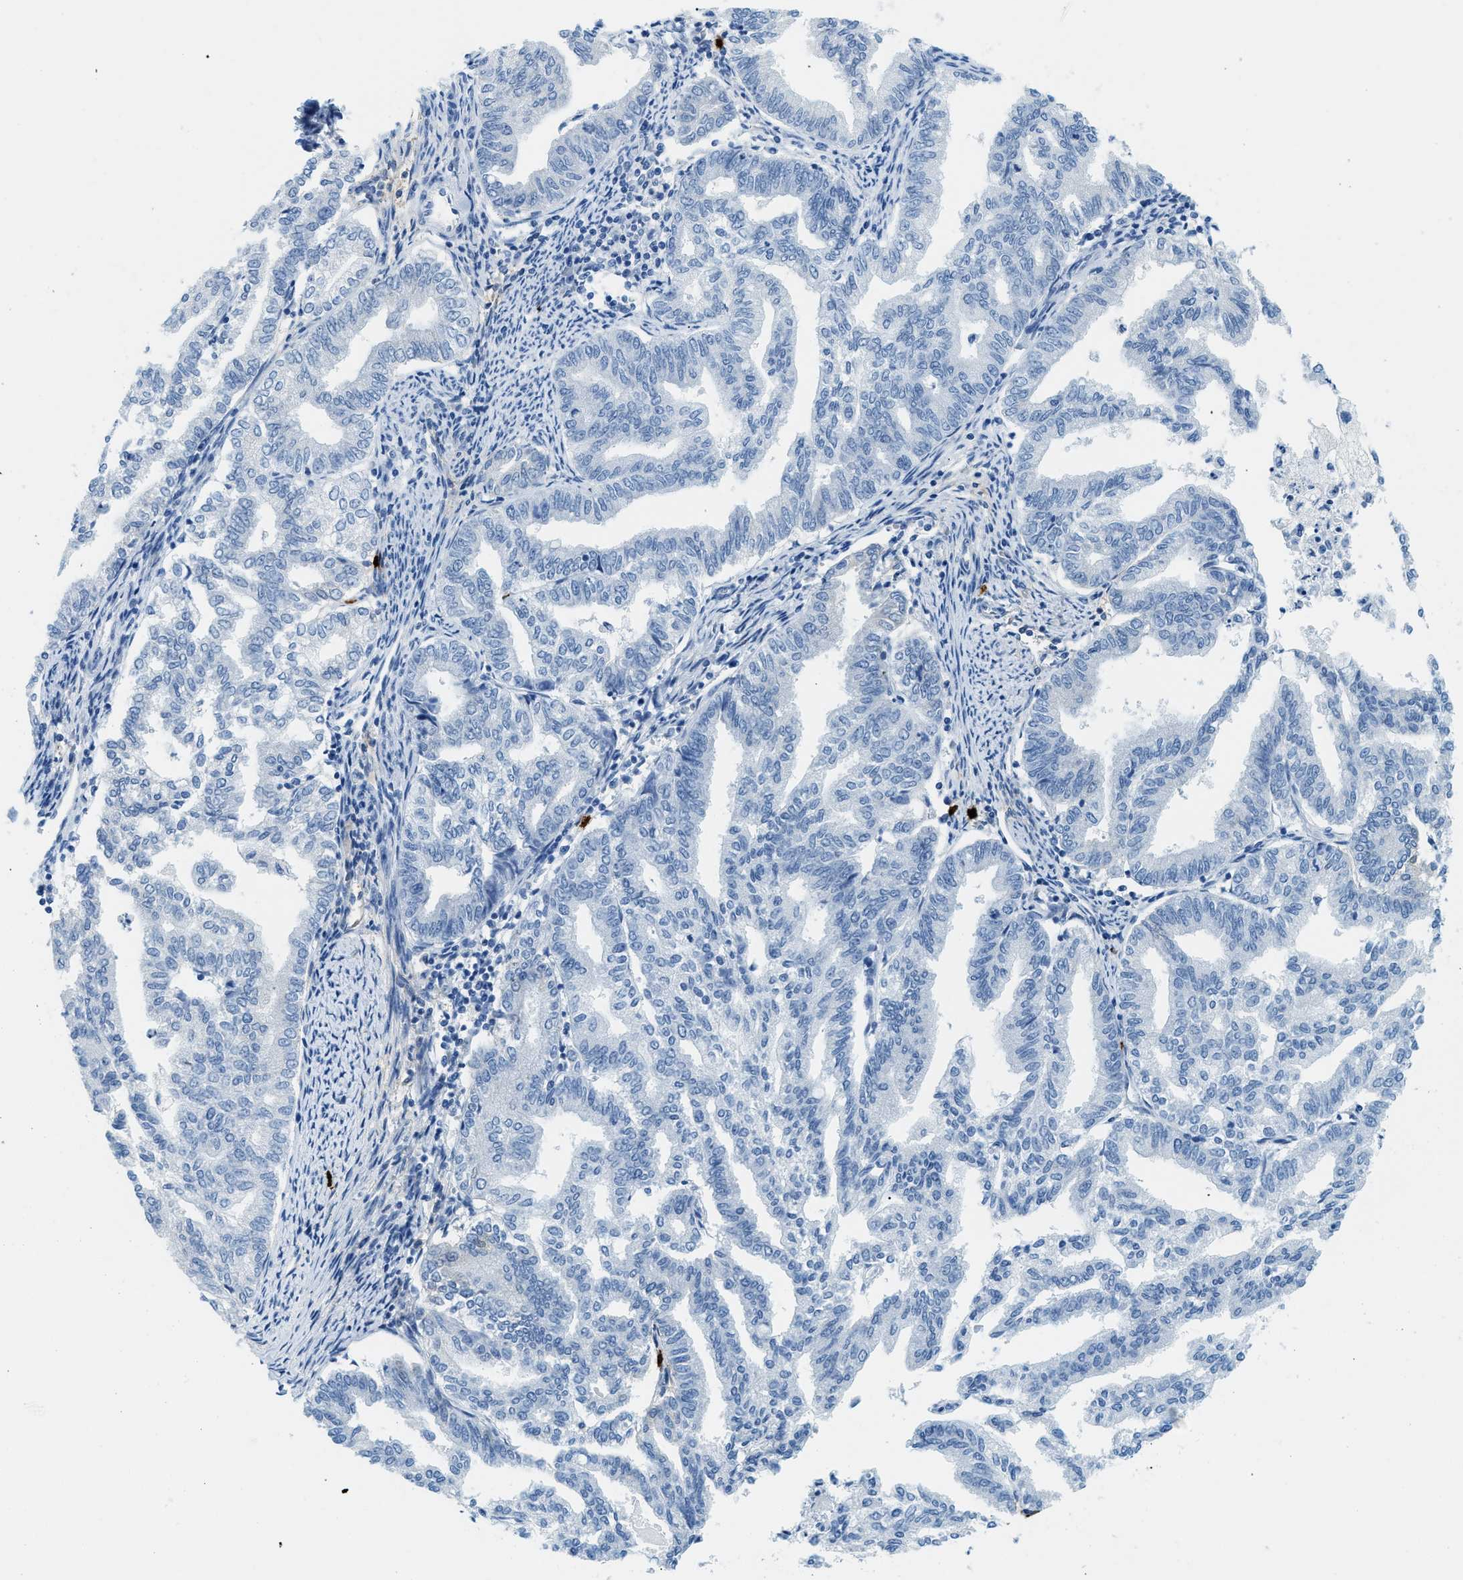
{"staining": {"intensity": "negative", "quantity": "none", "location": "none"}, "tissue": "endometrial cancer", "cell_type": "Tumor cells", "image_type": "cancer", "snomed": [{"axis": "morphology", "description": "Adenocarcinoma, NOS"}, {"axis": "topography", "description": "Endometrium"}], "caption": "Tumor cells are negative for brown protein staining in endometrial cancer. (Stains: DAB (3,3'-diaminobenzidine) immunohistochemistry with hematoxylin counter stain, Microscopy: brightfield microscopy at high magnification).", "gene": "TPSAB1", "patient": {"sex": "female", "age": 79}}